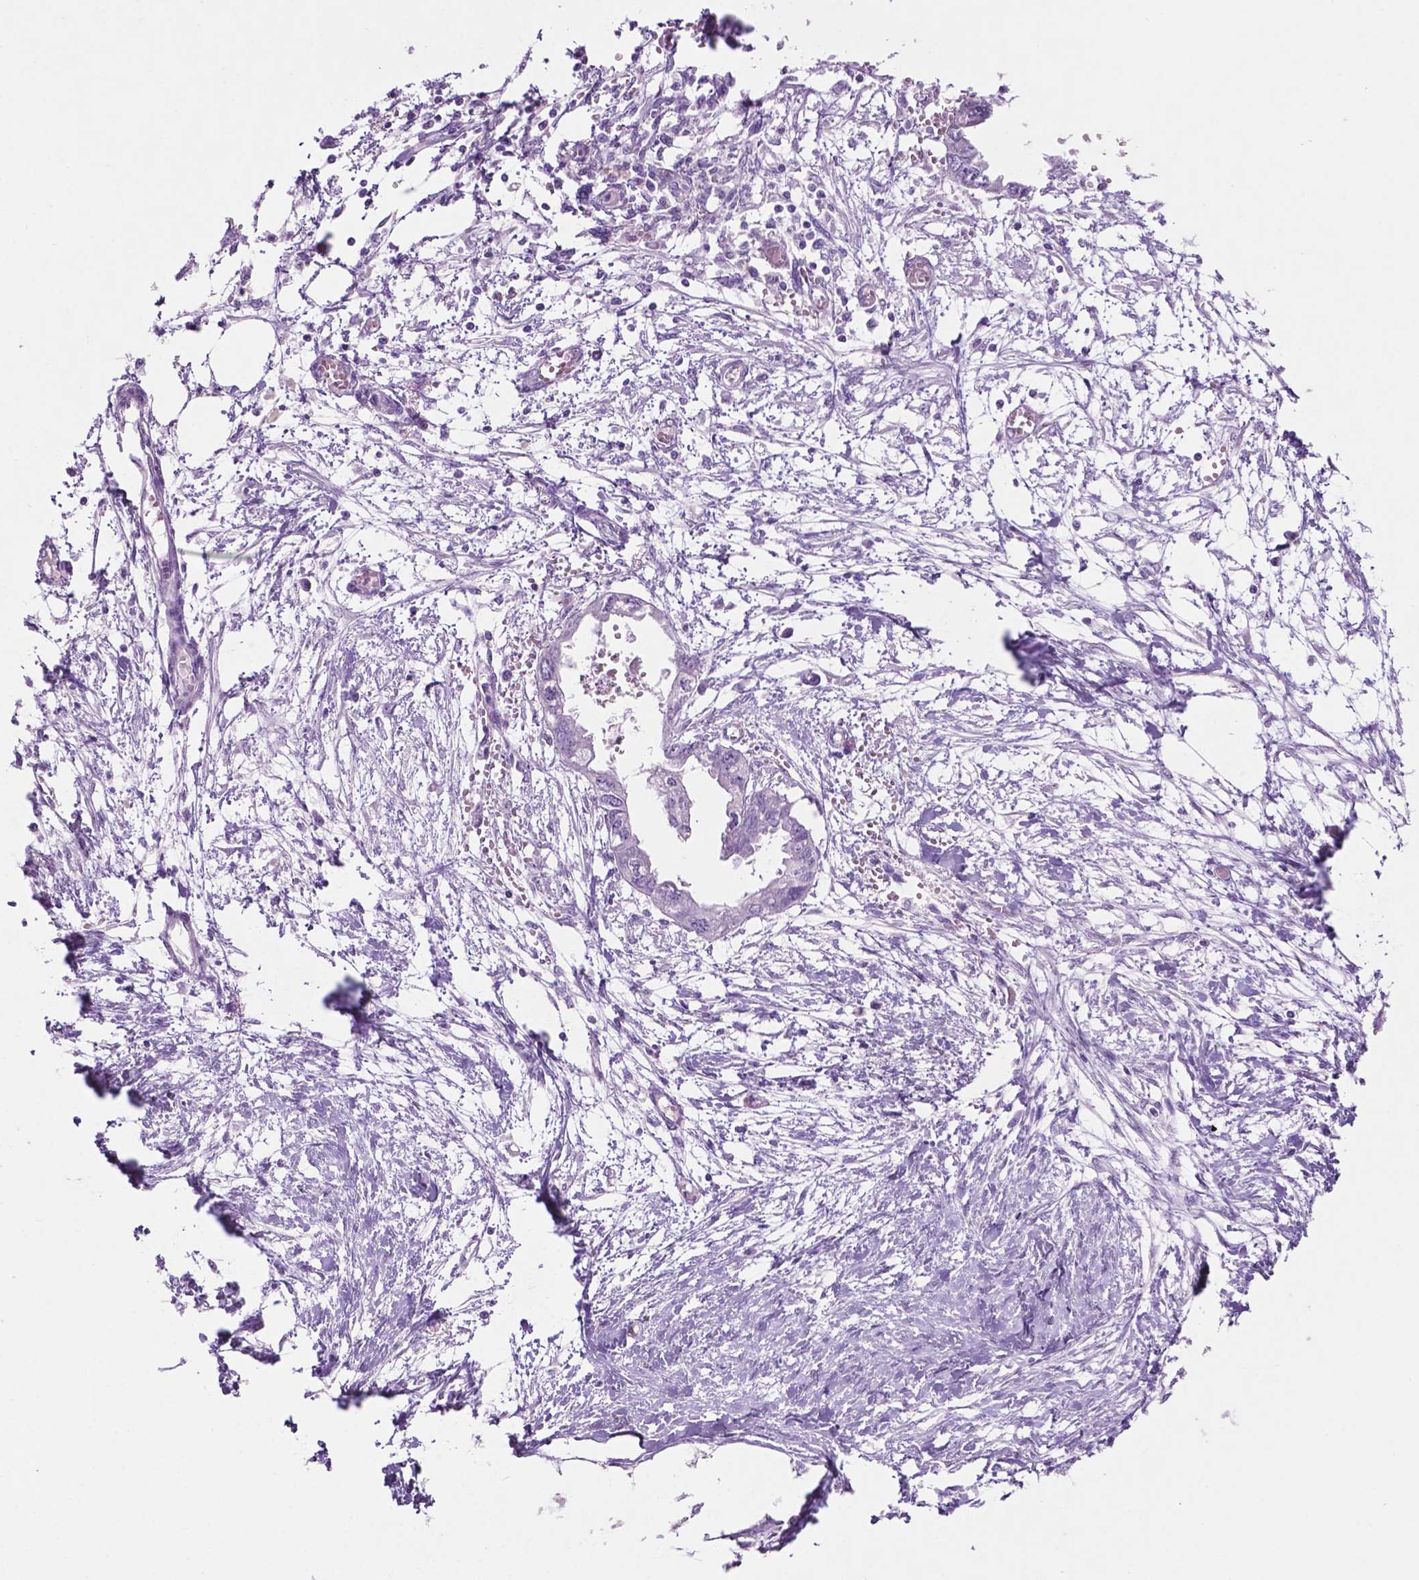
{"staining": {"intensity": "negative", "quantity": "none", "location": "none"}, "tissue": "endometrial cancer", "cell_type": "Tumor cells", "image_type": "cancer", "snomed": [{"axis": "morphology", "description": "Adenocarcinoma, NOS"}, {"axis": "morphology", "description": "Adenocarcinoma, metastatic, NOS"}, {"axis": "topography", "description": "Adipose tissue"}, {"axis": "topography", "description": "Endometrium"}], "caption": "Tumor cells are negative for brown protein staining in endometrial cancer. Nuclei are stained in blue.", "gene": "PHGR1", "patient": {"sex": "female", "age": 67}}